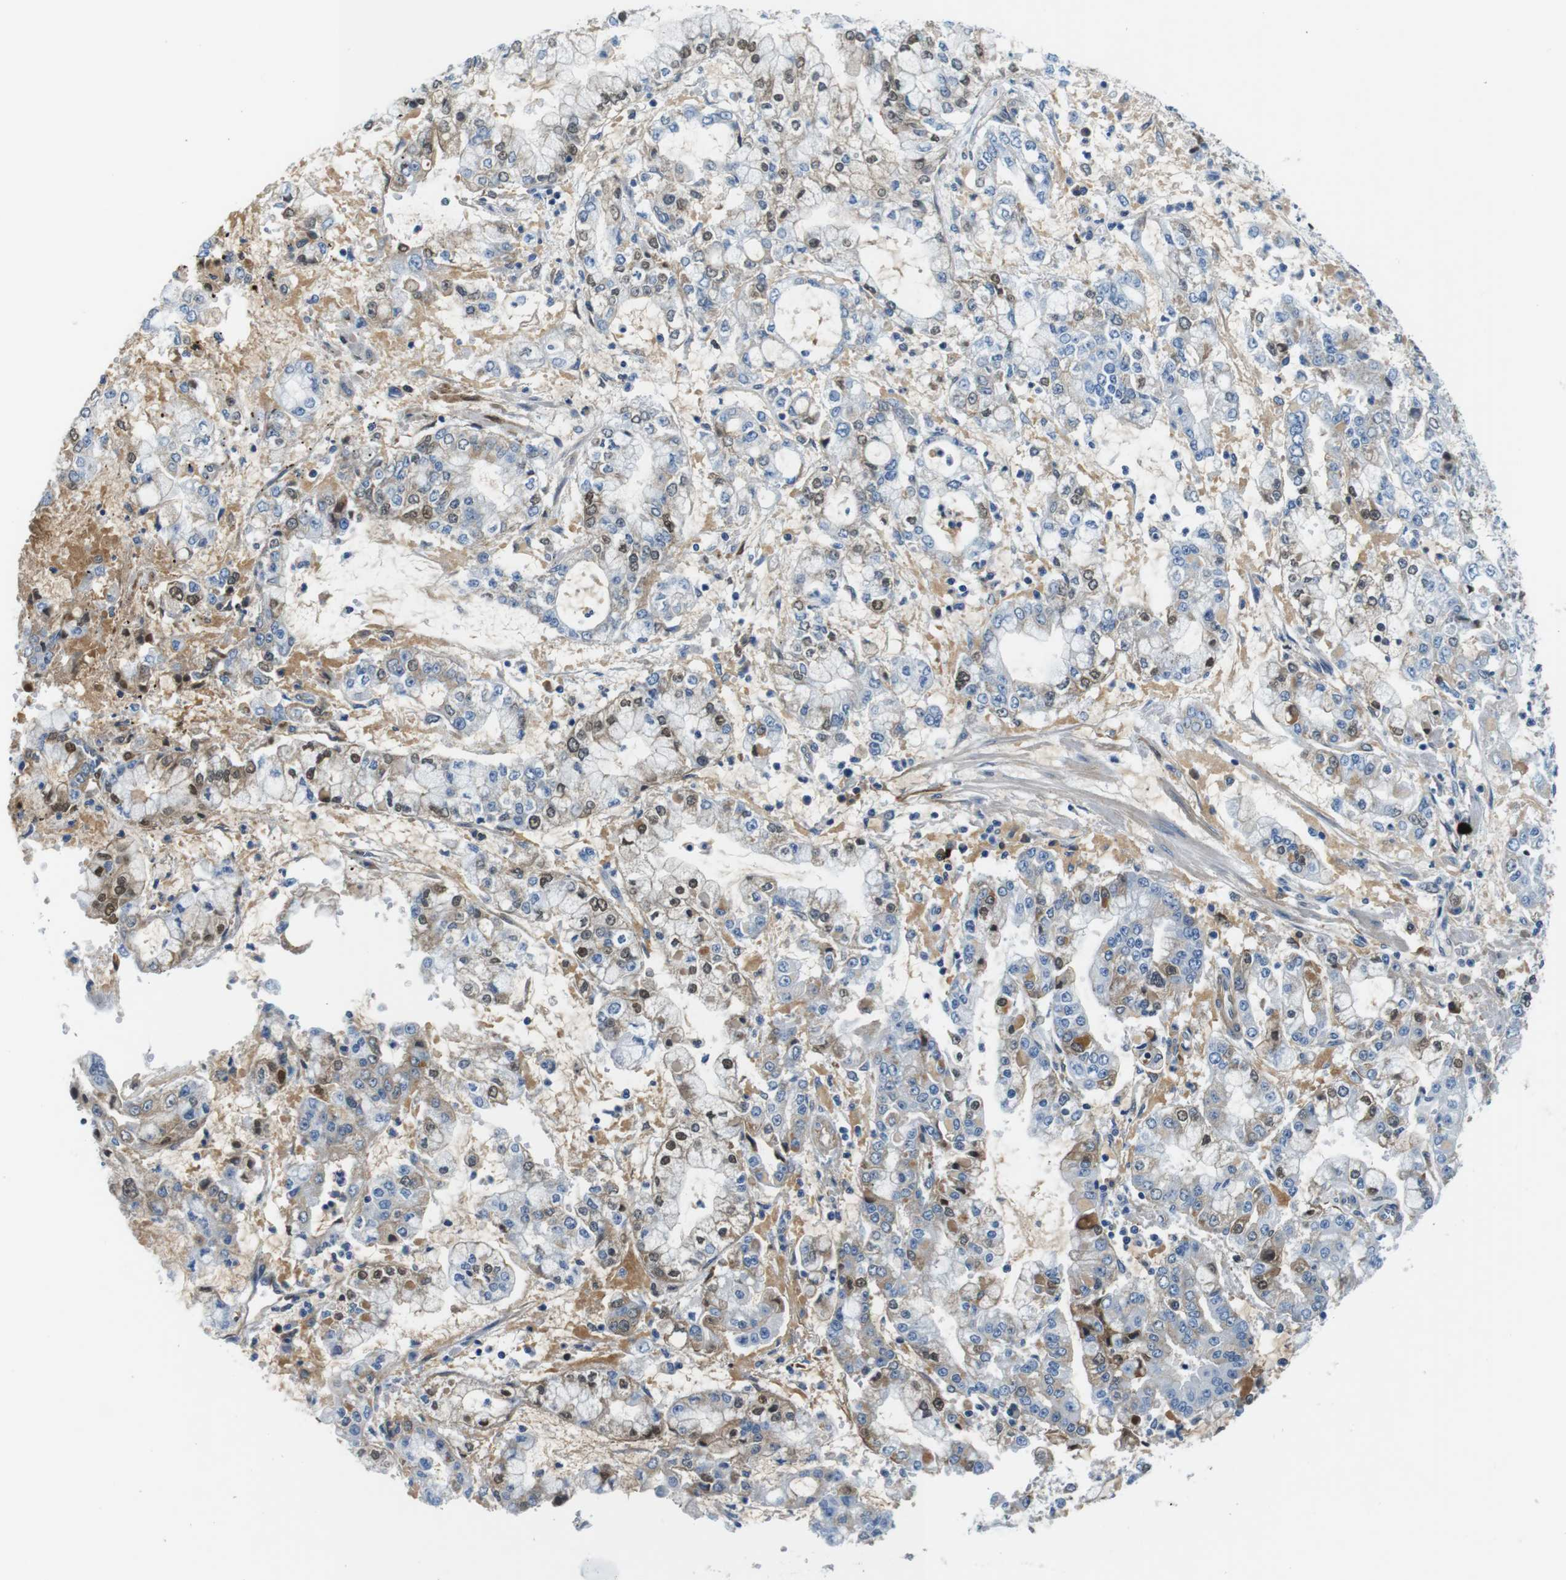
{"staining": {"intensity": "weak", "quantity": "25%-75%", "location": "cytoplasmic/membranous,nuclear"}, "tissue": "stomach cancer", "cell_type": "Tumor cells", "image_type": "cancer", "snomed": [{"axis": "morphology", "description": "Adenocarcinoma, NOS"}, {"axis": "topography", "description": "Stomach"}], "caption": "Stomach cancer (adenocarcinoma) stained with a brown dye exhibits weak cytoplasmic/membranous and nuclear positive staining in about 25%-75% of tumor cells.", "gene": "IGHD", "patient": {"sex": "male", "age": 76}}